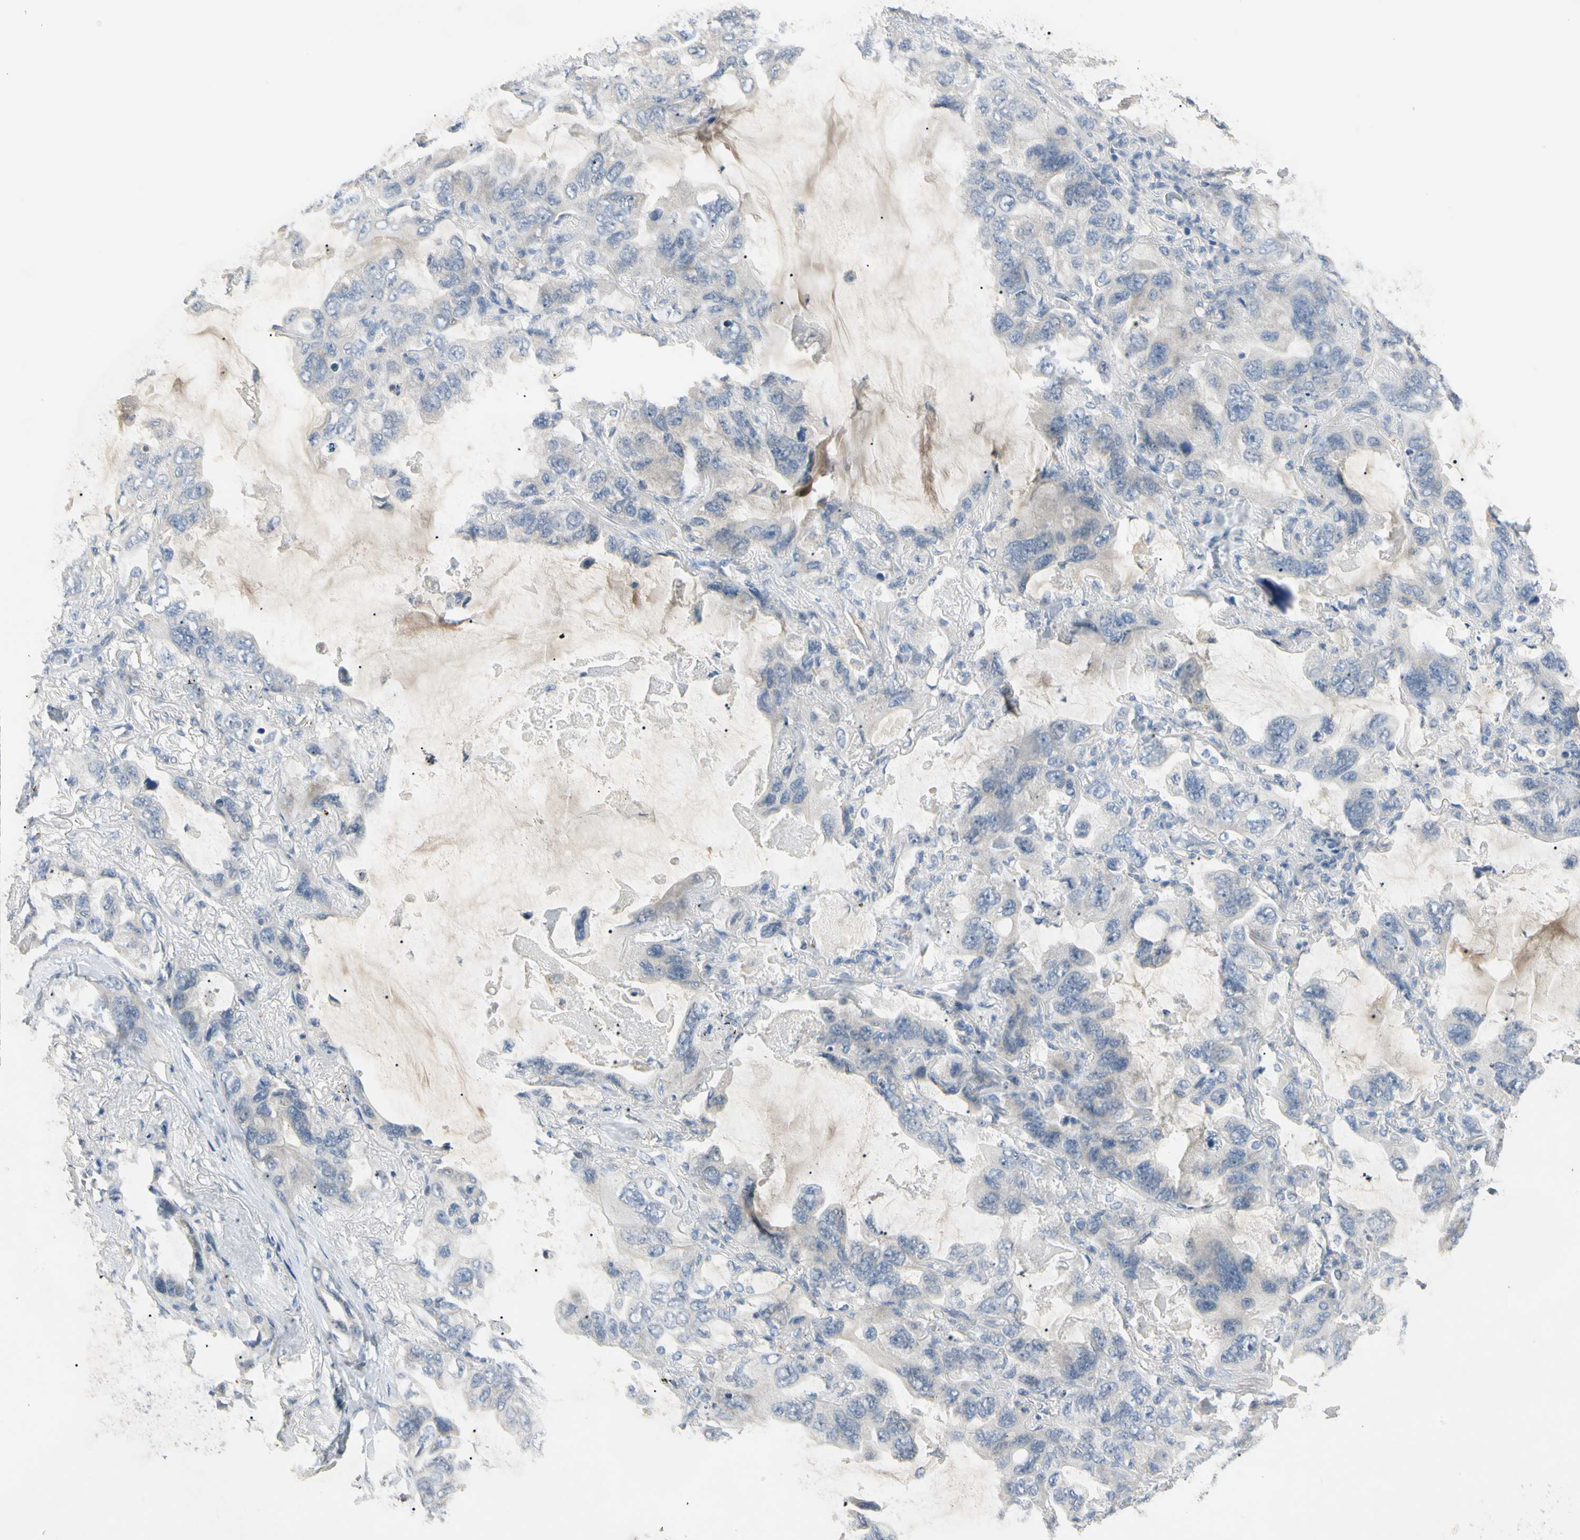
{"staining": {"intensity": "weak", "quantity": "<25%", "location": "cytoplasmic/membranous"}, "tissue": "lung cancer", "cell_type": "Tumor cells", "image_type": "cancer", "snomed": [{"axis": "morphology", "description": "Squamous cell carcinoma, NOS"}, {"axis": "topography", "description": "Lung"}], "caption": "High magnification brightfield microscopy of lung cancer stained with DAB (brown) and counterstained with hematoxylin (blue): tumor cells show no significant expression.", "gene": "PRSS21", "patient": {"sex": "female", "age": 73}}